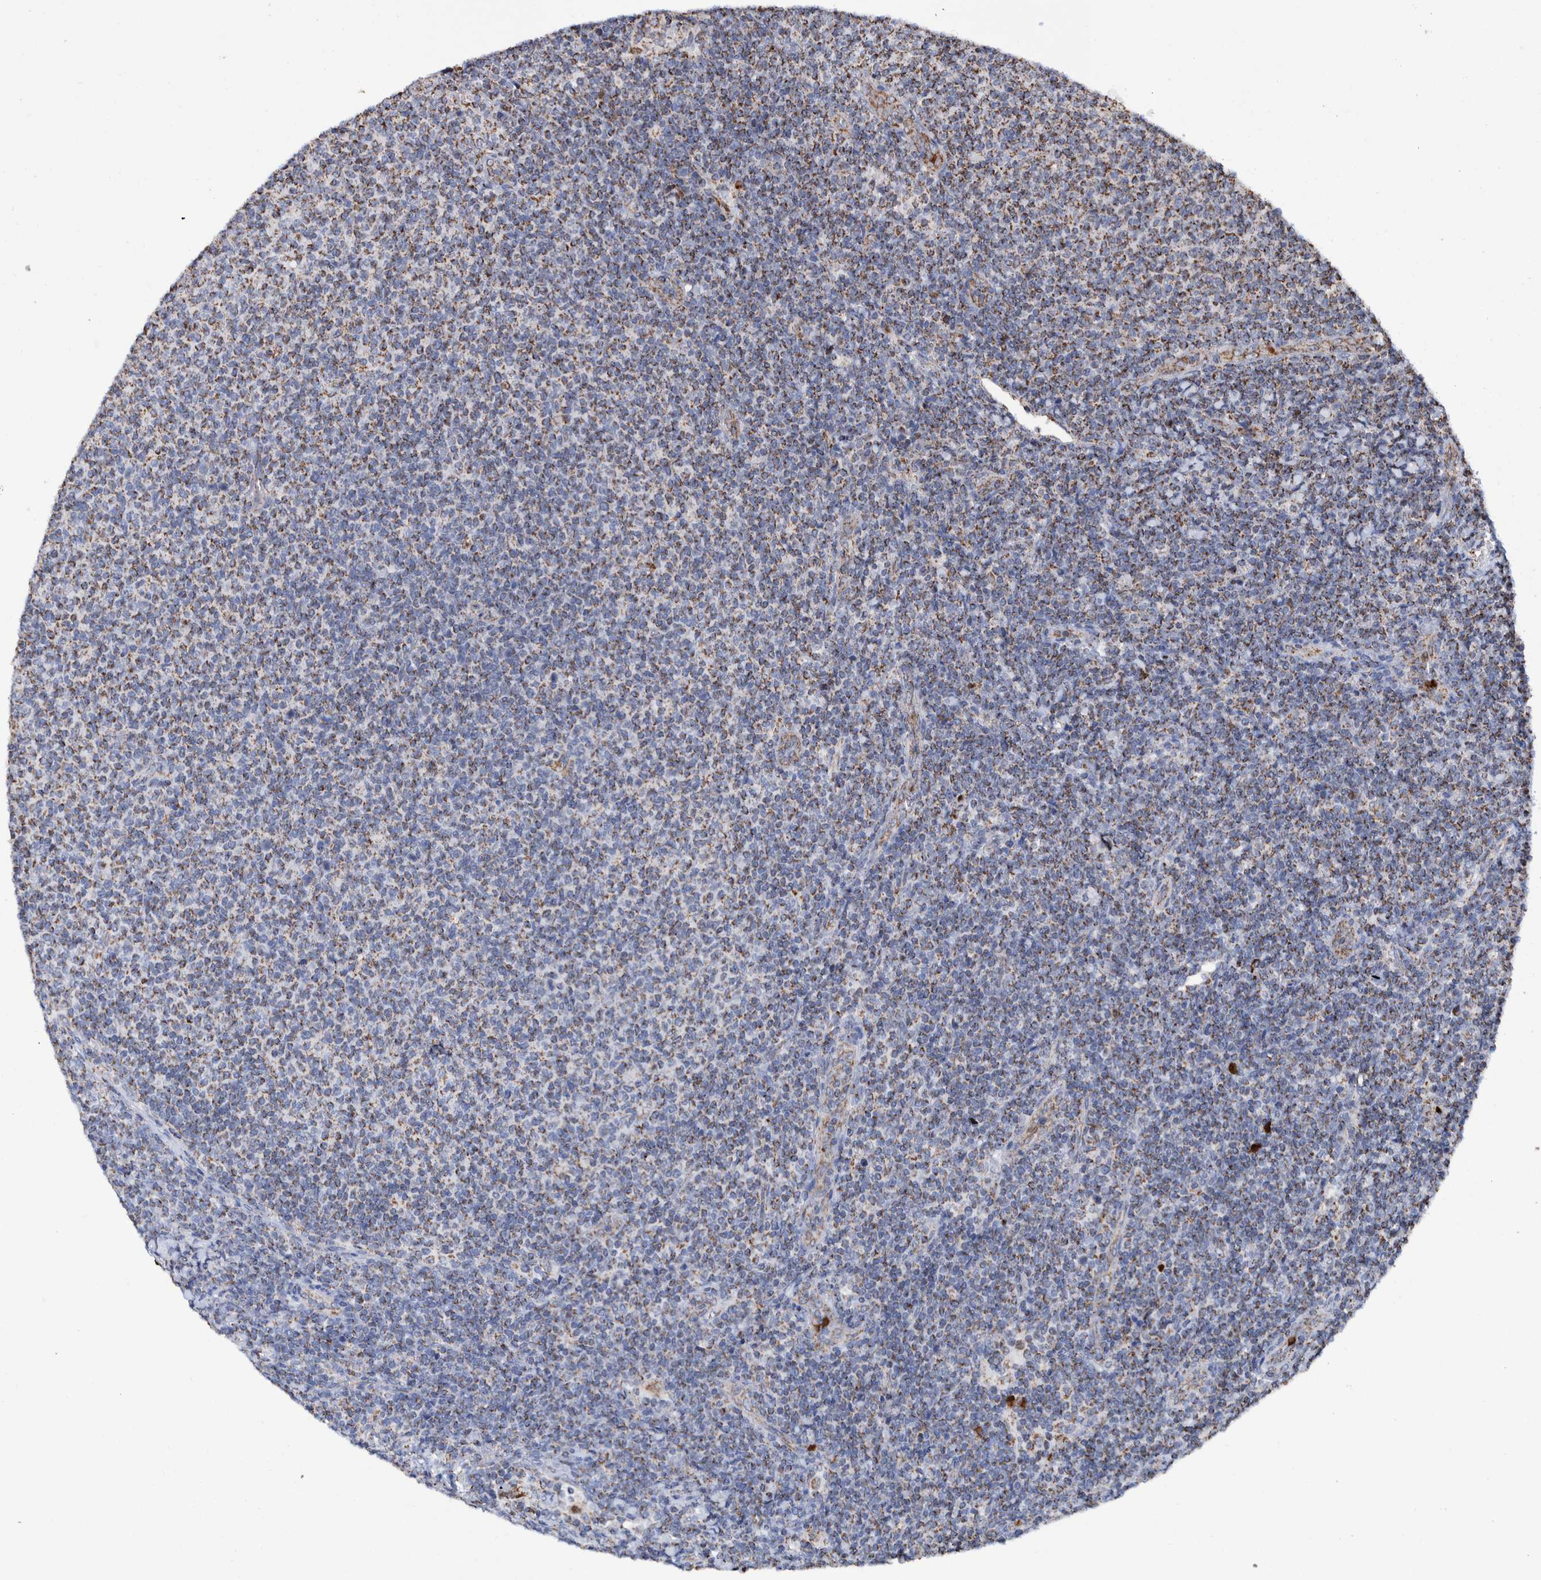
{"staining": {"intensity": "weak", "quantity": ">75%", "location": "cytoplasmic/membranous"}, "tissue": "lymphoma", "cell_type": "Tumor cells", "image_type": "cancer", "snomed": [{"axis": "morphology", "description": "Malignant lymphoma, non-Hodgkin's type, Low grade"}, {"axis": "topography", "description": "Lymph node"}], "caption": "Lymphoma stained with DAB (3,3'-diaminobenzidine) IHC reveals low levels of weak cytoplasmic/membranous positivity in approximately >75% of tumor cells. Using DAB (brown) and hematoxylin (blue) stains, captured at high magnification using brightfield microscopy.", "gene": "DECR1", "patient": {"sex": "male", "age": 66}}